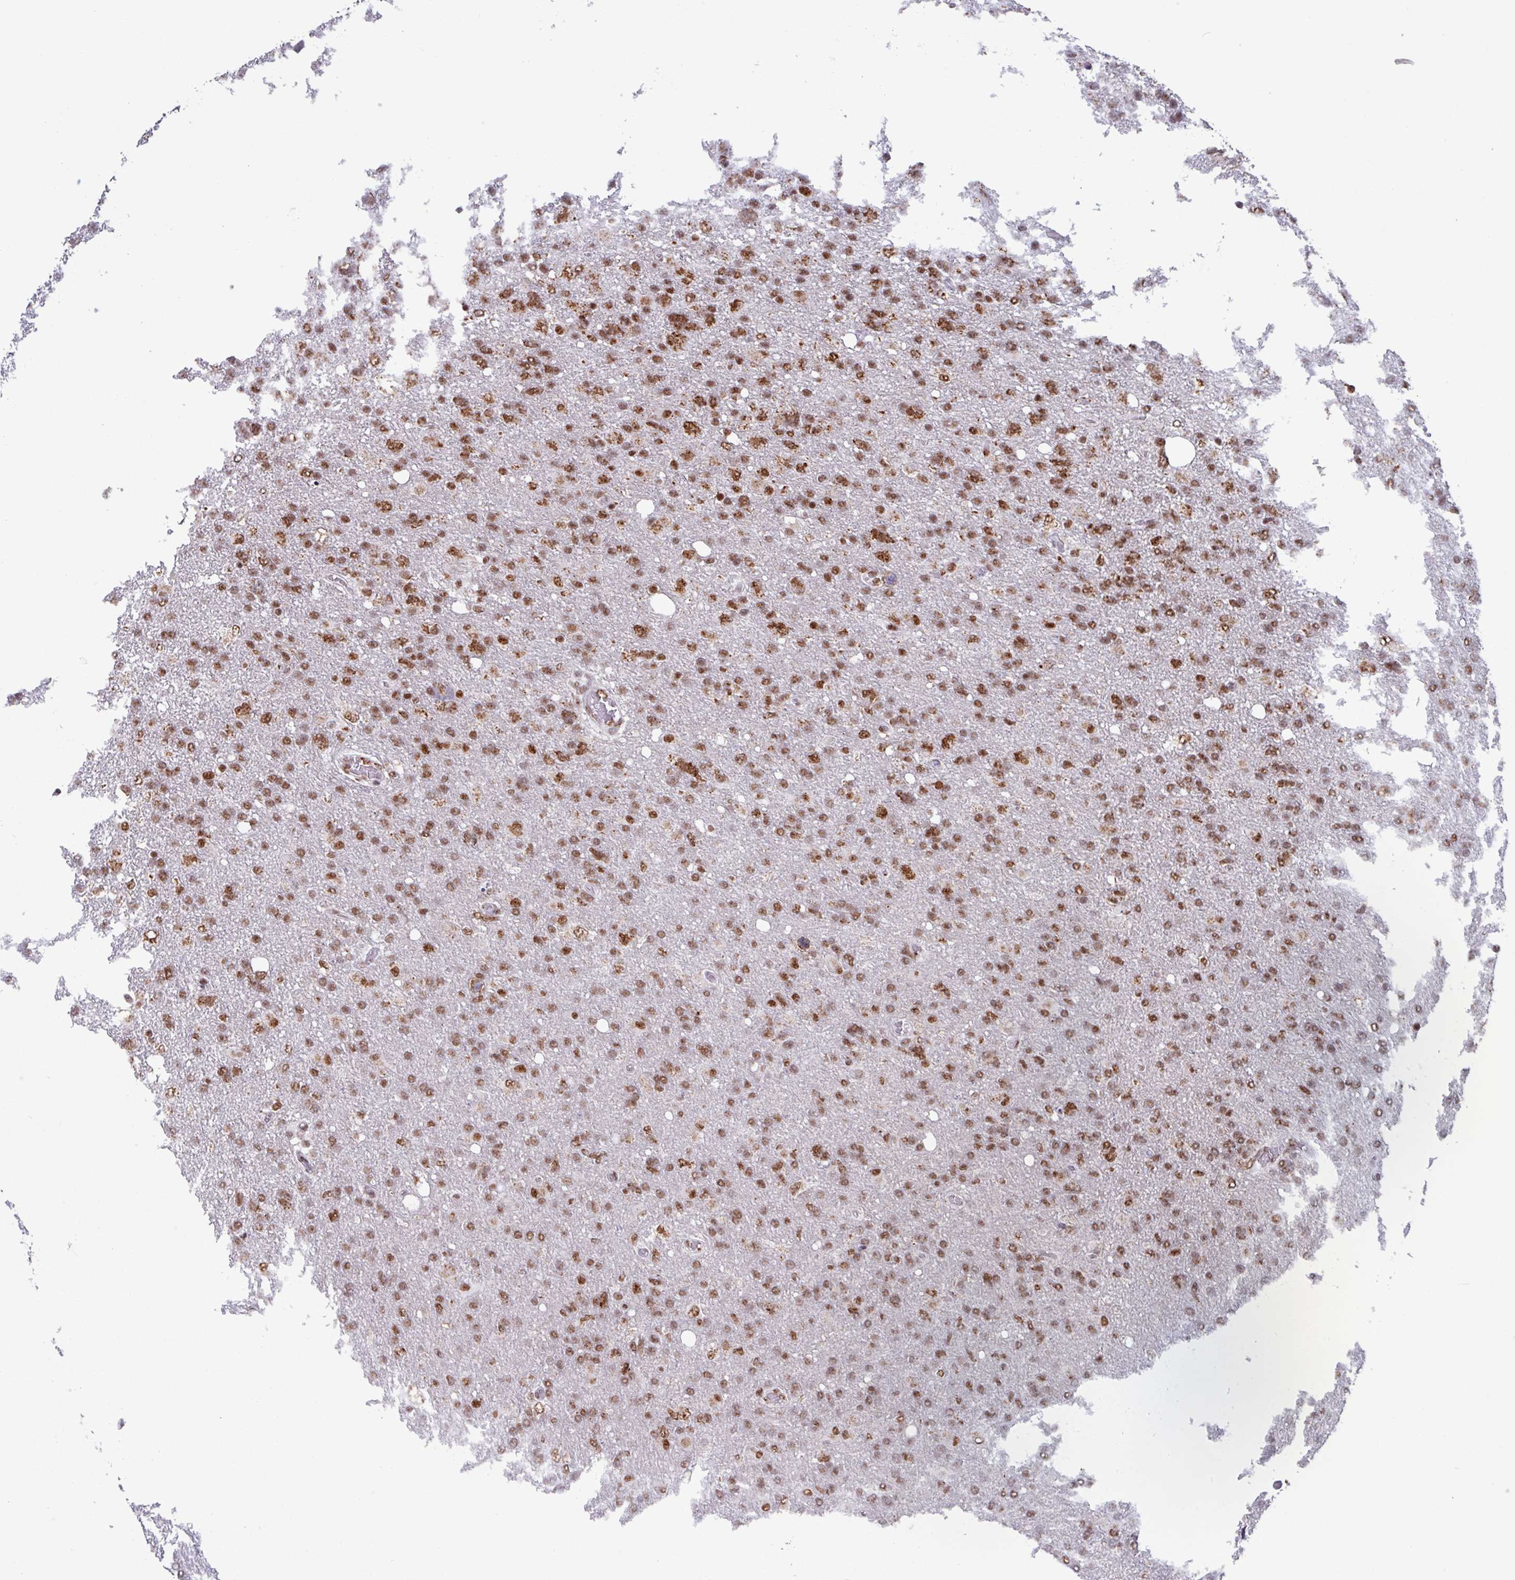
{"staining": {"intensity": "moderate", "quantity": ">75%", "location": "nuclear"}, "tissue": "glioma", "cell_type": "Tumor cells", "image_type": "cancer", "snomed": [{"axis": "morphology", "description": "Glioma, malignant, High grade"}, {"axis": "topography", "description": "Brain"}], "caption": "Moderate nuclear protein positivity is identified in approximately >75% of tumor cells in malignant high-grade glioma.", "gene": "PUF60", "patient": {"sex": "male", "age": 61}}